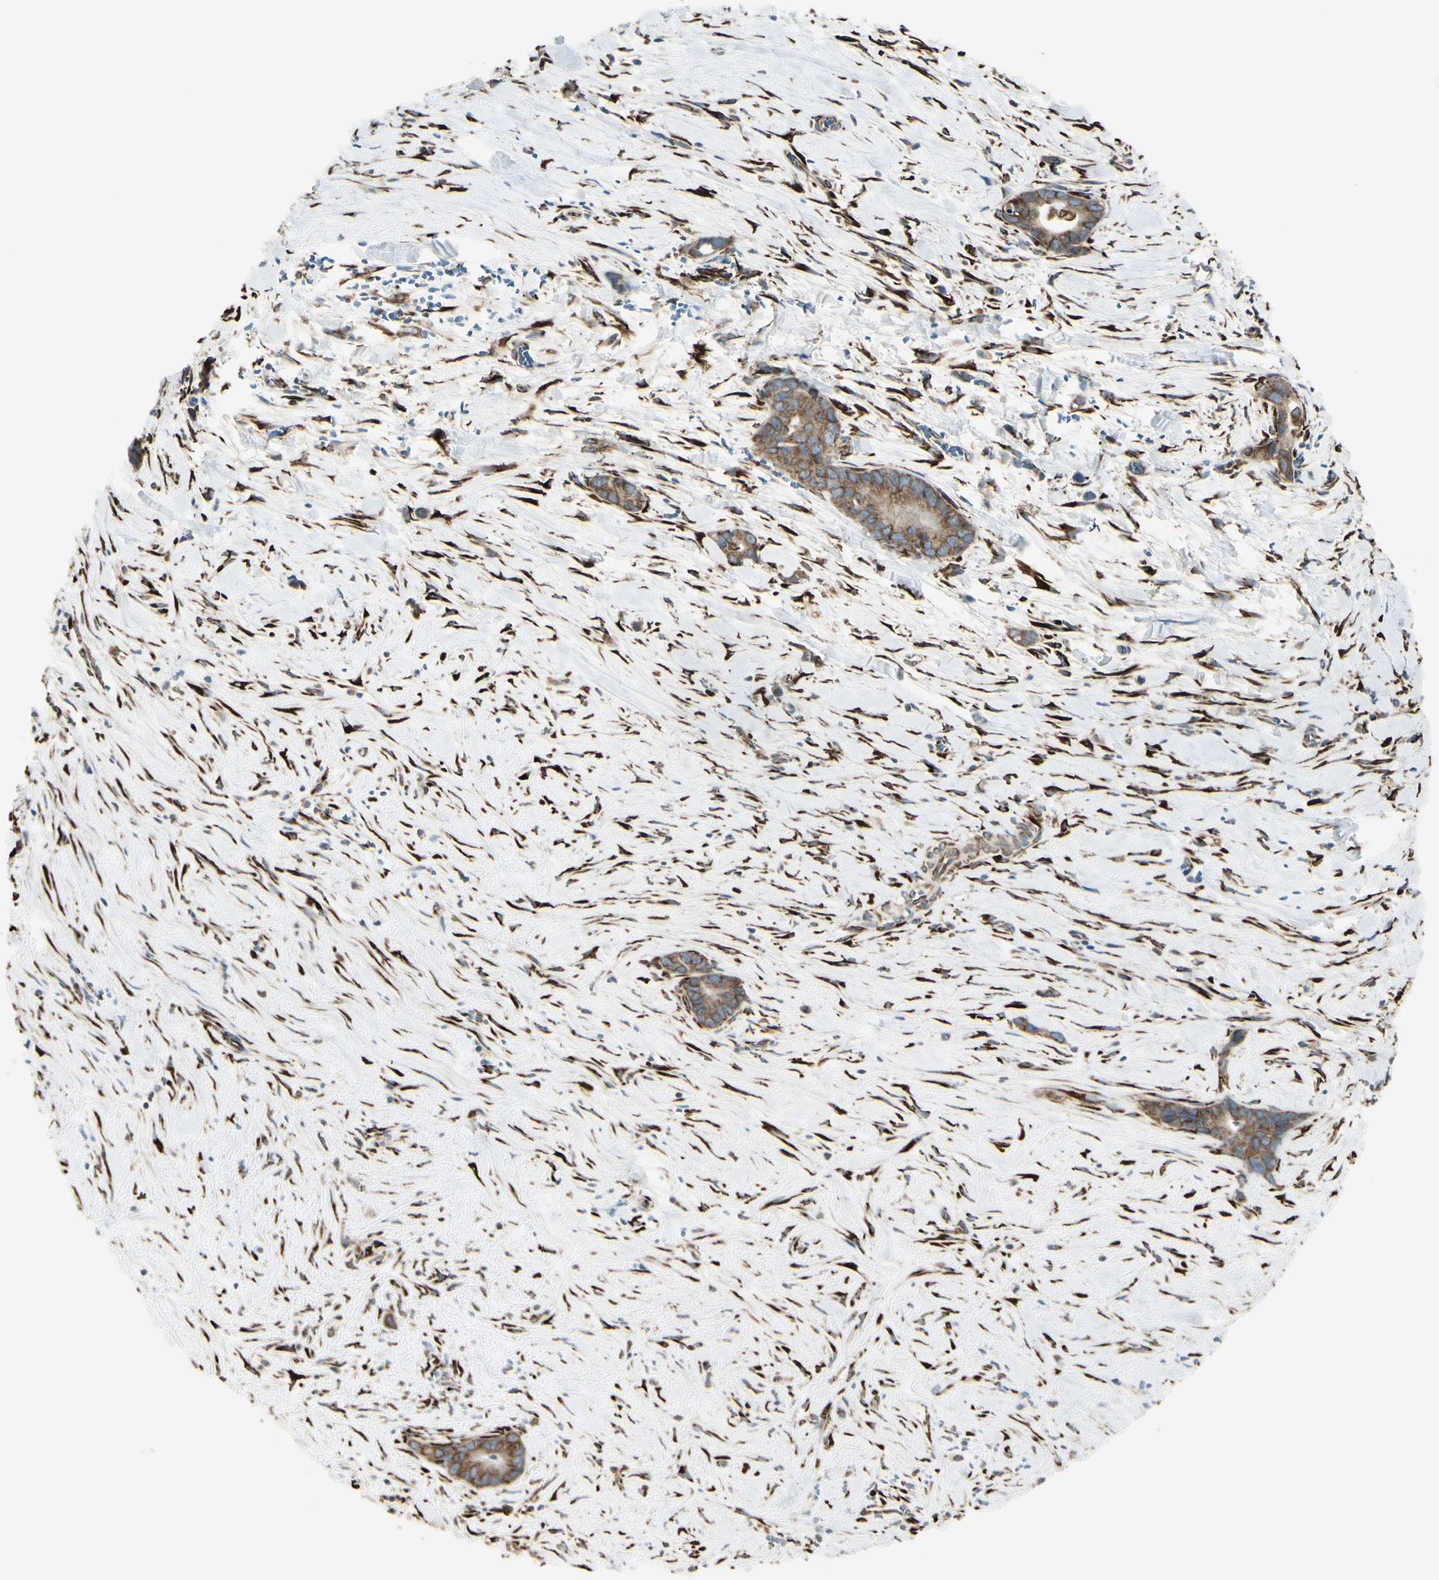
{"staining": {"intensity": "moderate", "quantity": ">75%", "location": "cytoplasmic/membranous"}, "tissue": "liver cancer", "cell_type": "Tumor cells", "image_type": "cancer", "snomed": [{"axis": "morphology", "description": "Cholangiocarcinoma"}, {"axis": "topography", "description": "Liver"}], "caption": "Immunohistochemistry image of liver cancer stained for a protein (brown), which demonstrates medium levels of moderate cytoplasmic/membranous staining in approximately >75% of tumor cells.", "gene": "RRBP1", "patient": {"sex": "female", "age": 55}}